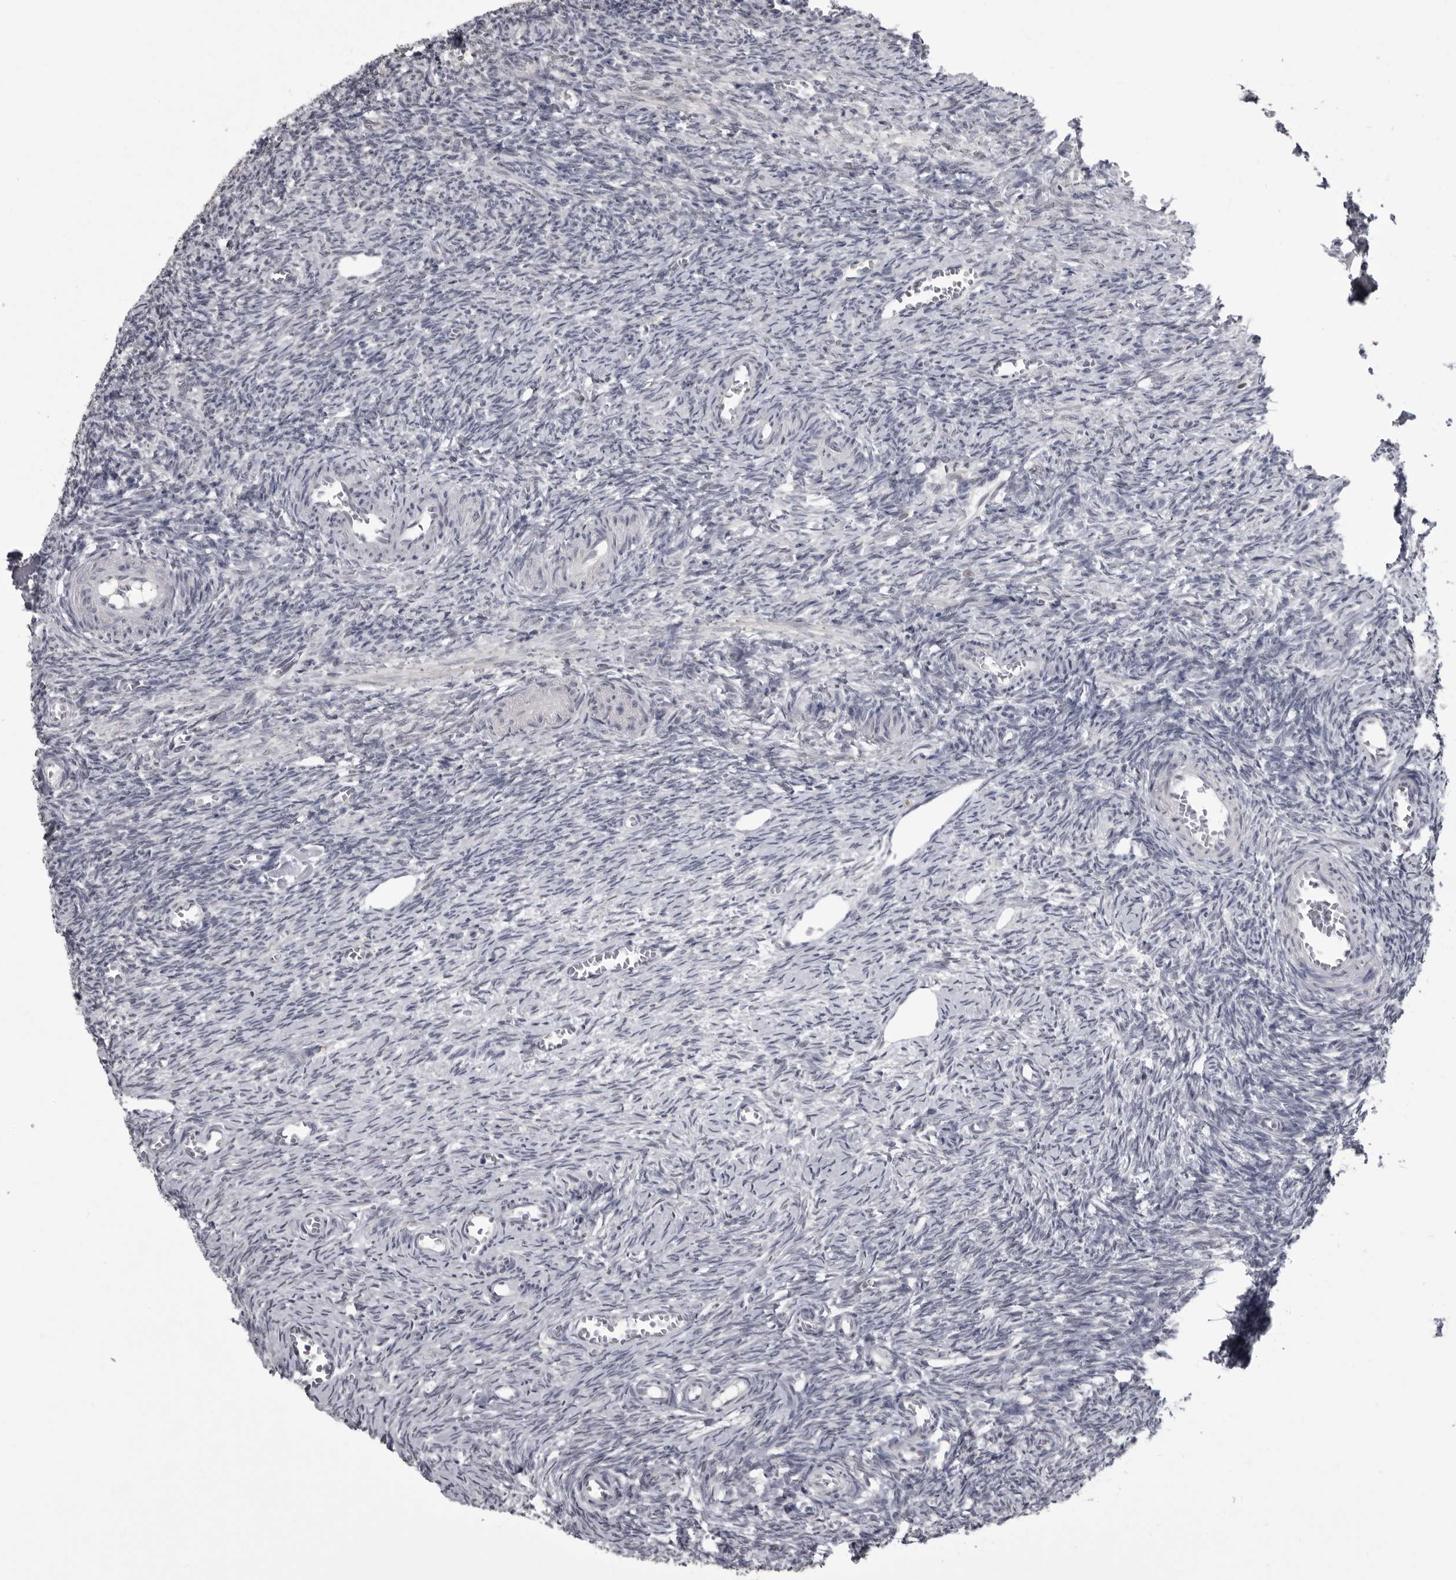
{"staining": {"intensity": "negative", "quantity": "none", "location": "none"}, "tissue": "ovary", "cell_type": "Ovarian stroma cells", "image_type": "normal", "snomed": [{"axis": "morphology", "description": "Normal tissue, NOS"}, {"axis": "topography", "description": "Ovary"}], "caption": "Ovarian stroma cells show no significant protein positivity in normal ovary.", "gene": "PDCL3", "patient": {"sex": "female", "age": 27}}